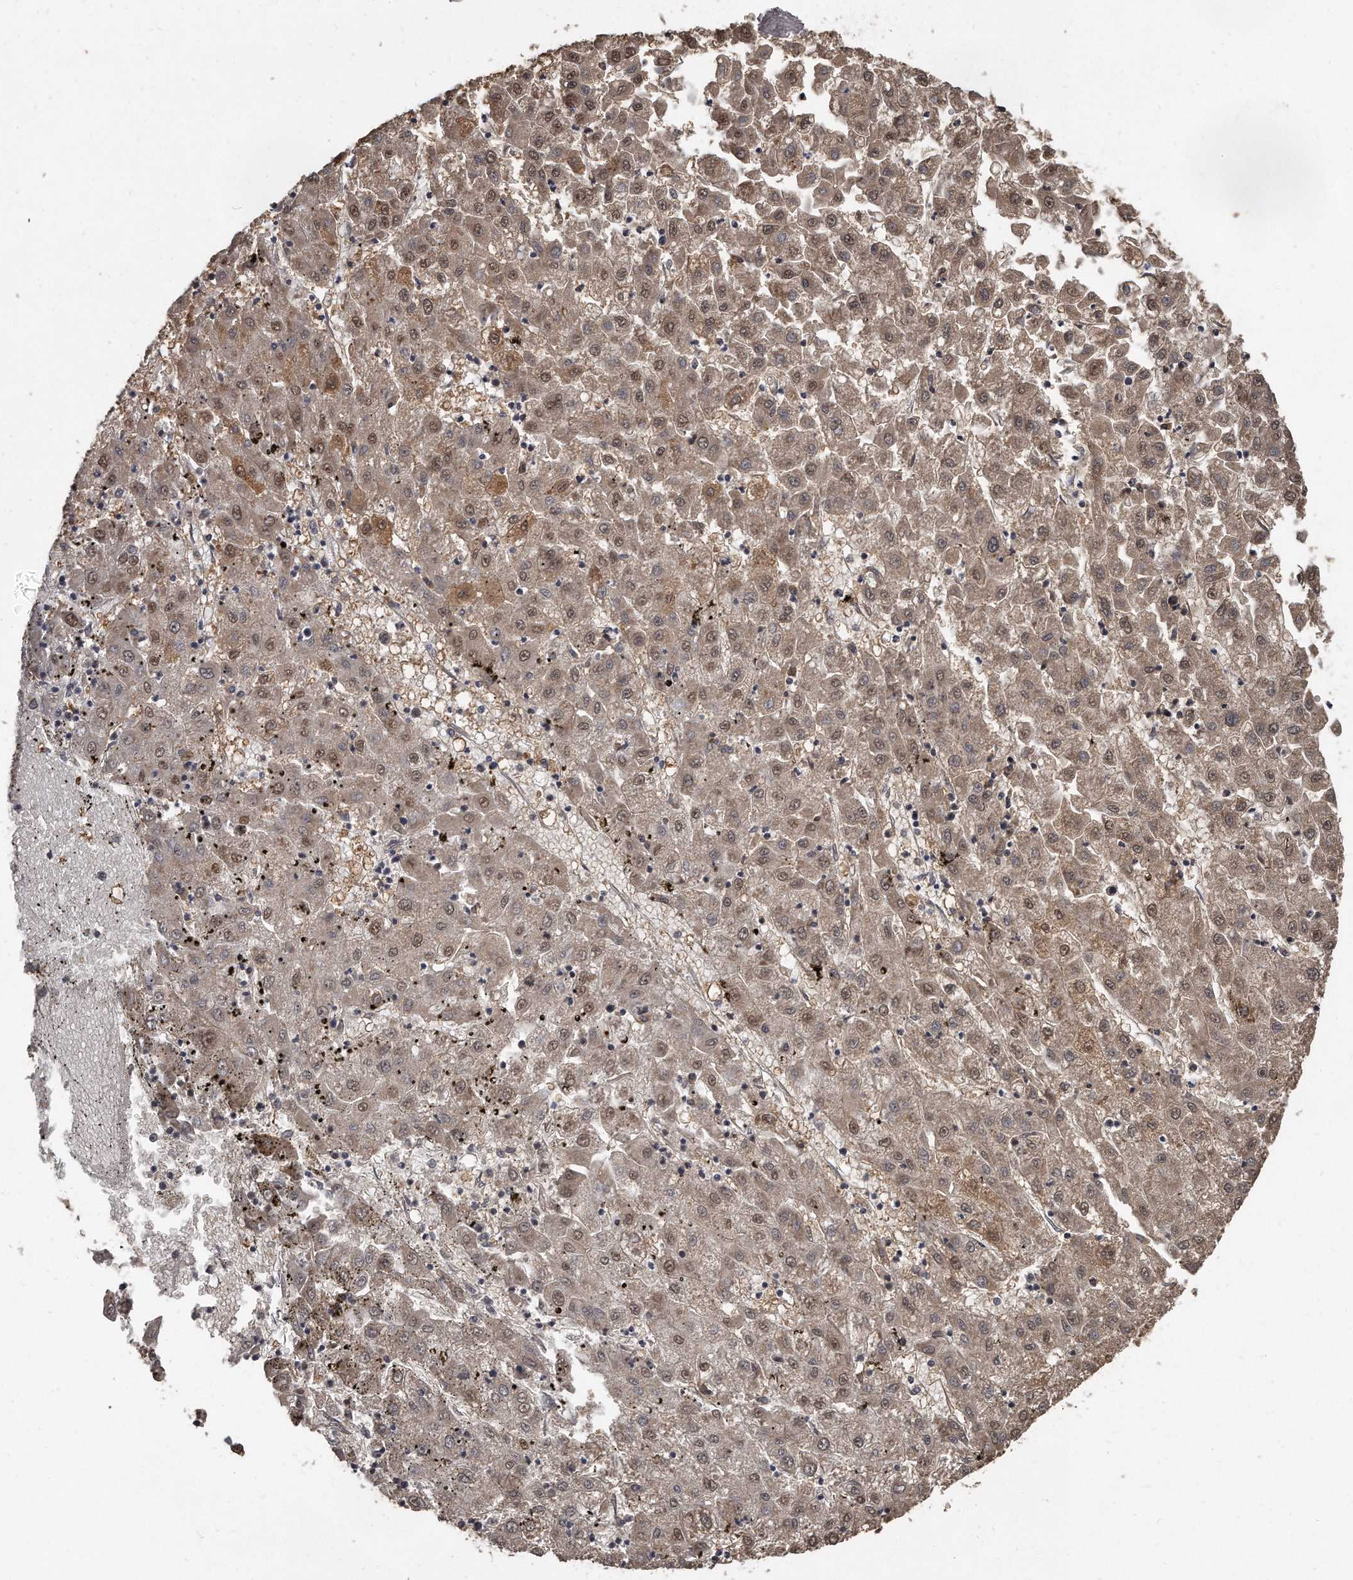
{"staining": {"intensity": "moderate", "quantity": ">75%", "location": "cytoplasmic/membranous,nuclear"}, "tissue": "liver cancer", "cell_type": "Tumor cells", "image_type": "cancer", "snomed": [{"axis": "morphology", "description": "Carcinoma, Hepatocellular, NOS"}, {"axis": "topography", "description": "Liver"}], "caption": "Immunohistochemical staining of human liver cancer (hepatocellular carcinoma) displays medium levels of moderate cytoplasmic/membranous and nuclear expression in approximately >75% of tumor cells.", "gene": "GRB10", "patient": {"sex": "male", "age": 72}}